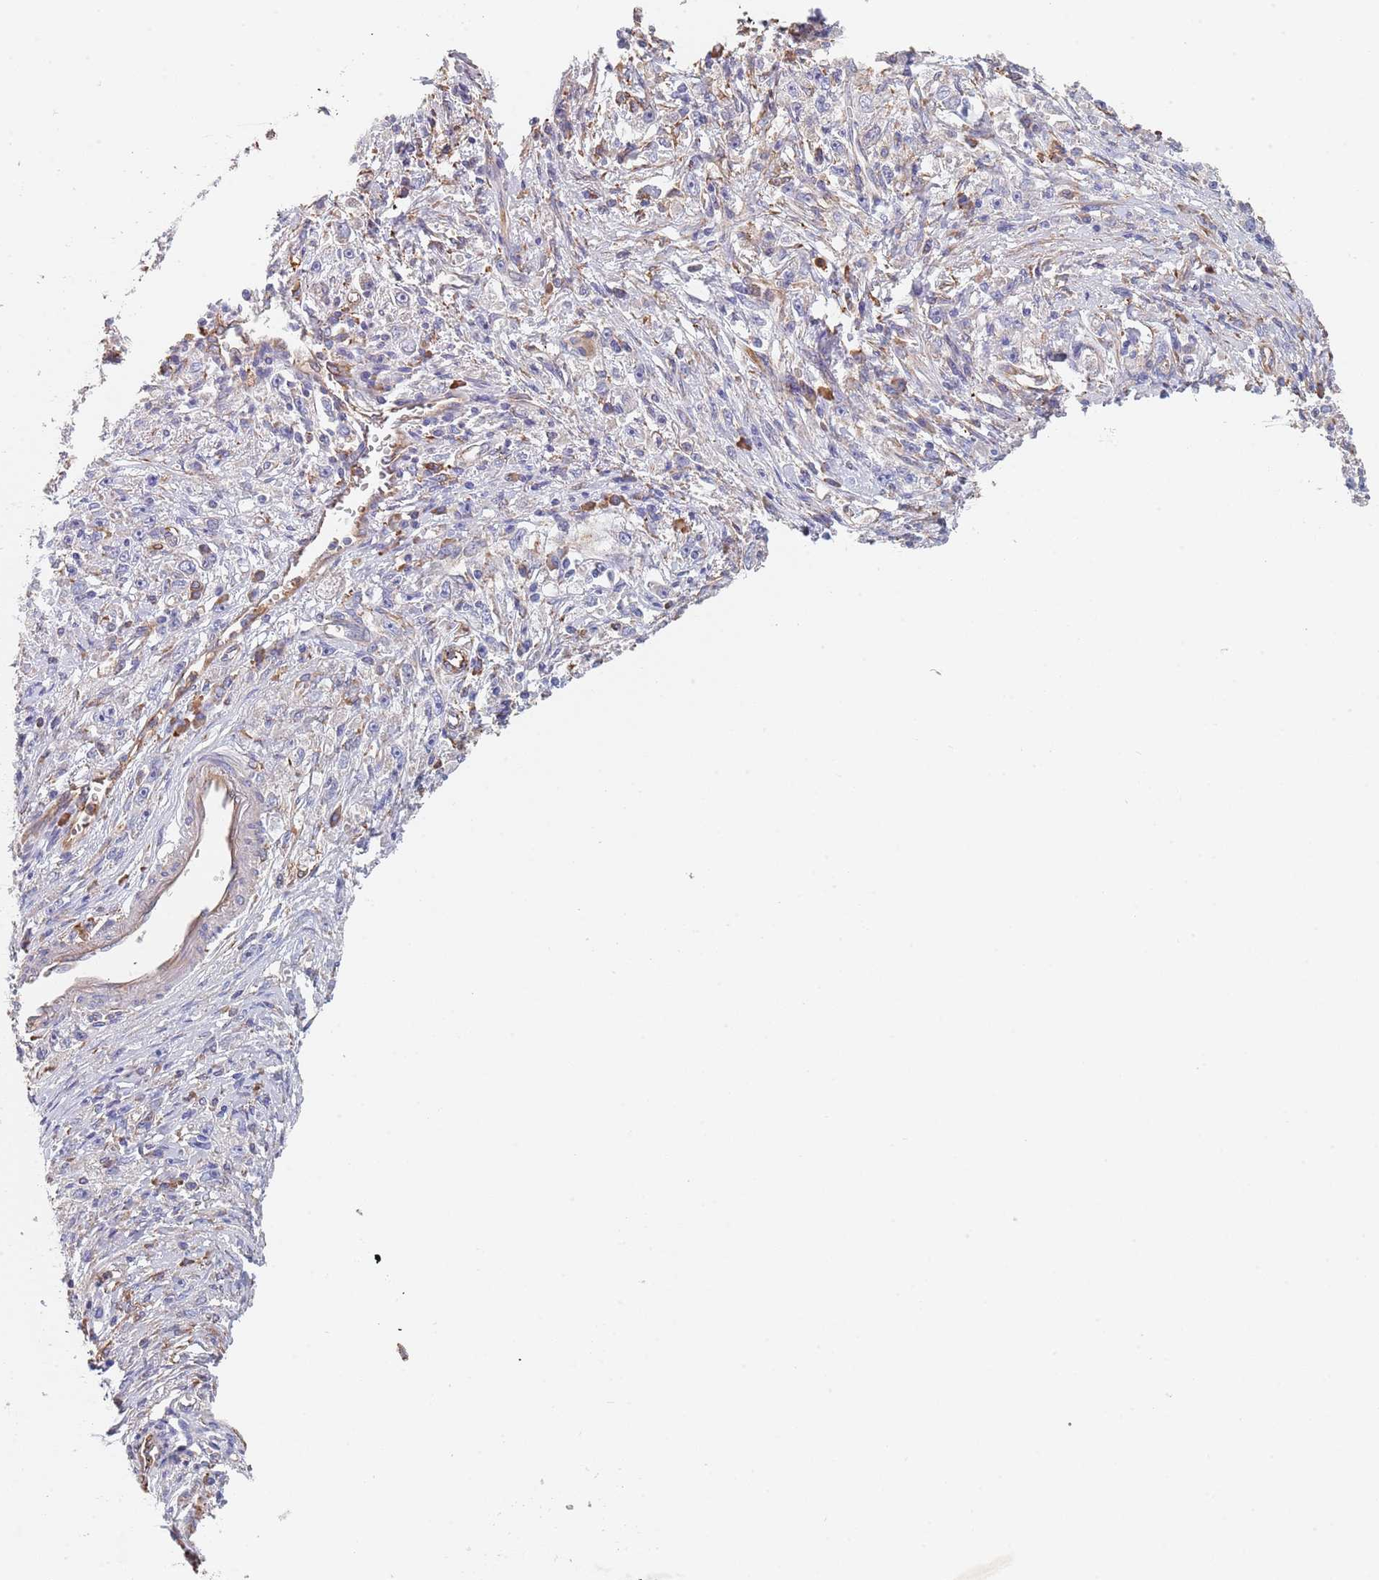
{"staining": {"intensity": "negative", "quantity": "none", "location": "none"}, "tissue": "stomach cancer", "cell_type": "Tumor cells", "image_type": "cancer", "snomed": [{"axis": "morphology", "description": "Adenocarcinoma, NOS"}, {"axis": "topography", "description": "Stomach"}], "caption": "Stomach adenocarcinoma stained for a protein using IHC reveals no positivity tumor cells.", "gene": "DCUN1D3", "patient": {"sex": "female", "age": 59}}